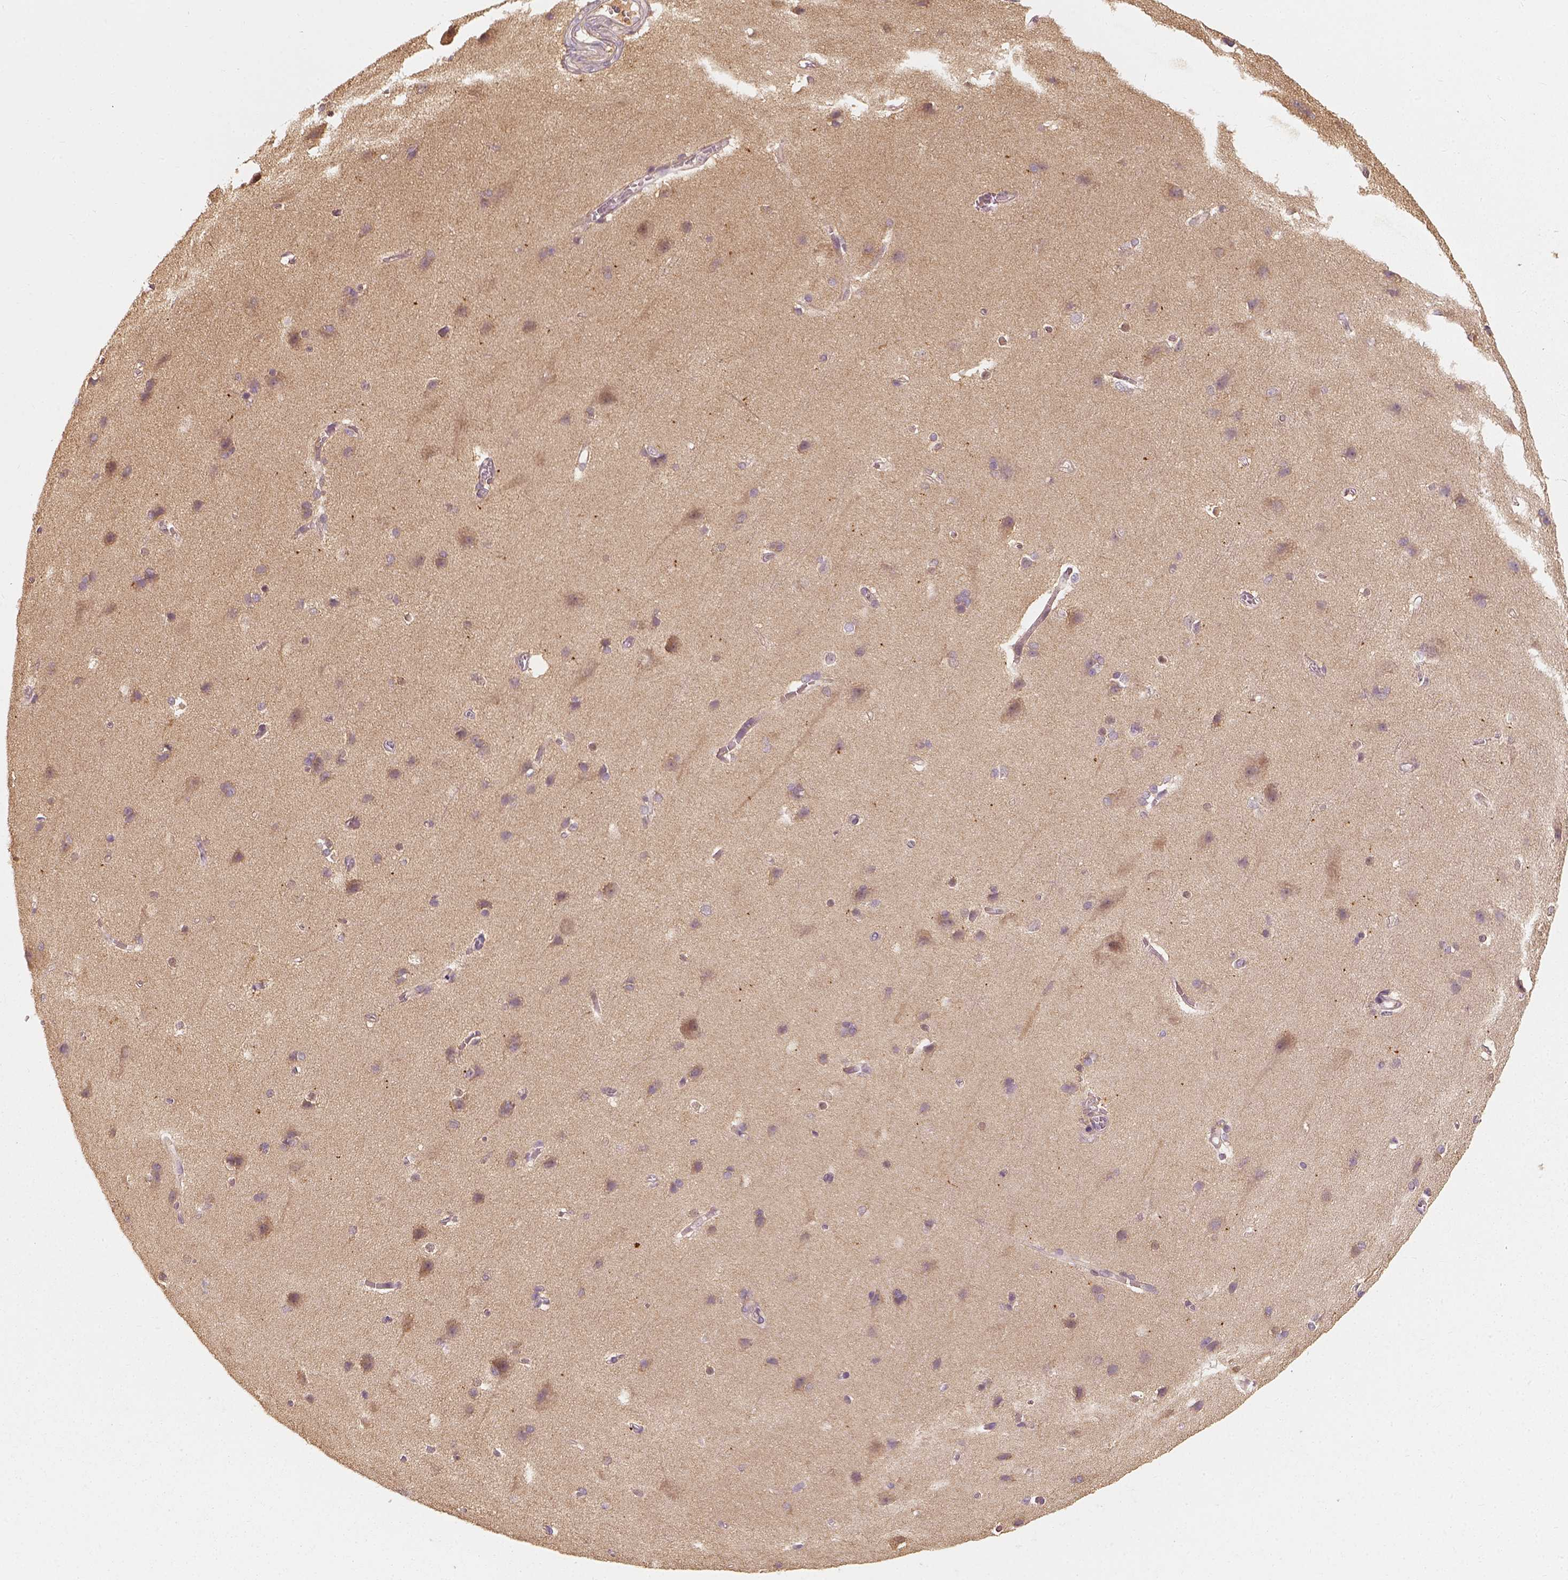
{"staining": {"intensity": "negative", "quantity": "none", "location": "none"}, "tissue": "cerebral cortex", "cell_type": "Endothelial cells", "image_type": "normal", "snomed": [{"axis": "morphology", "description": "Normal tissue, NOS"}, {"axis": "topography", "description": "Cerebral cortex"}], "caption": "DAB immunohistochemical staining of benign cerebral cortex shows no significant staining in endothelial cells. (DAB (3,3'-diaminobenzidine) immunohistochemistry (IHC) visualized using brightfield microscopy, high magnification).", "gene": "SQSTM1", "patient": {"sex": "male", "age": 37}}